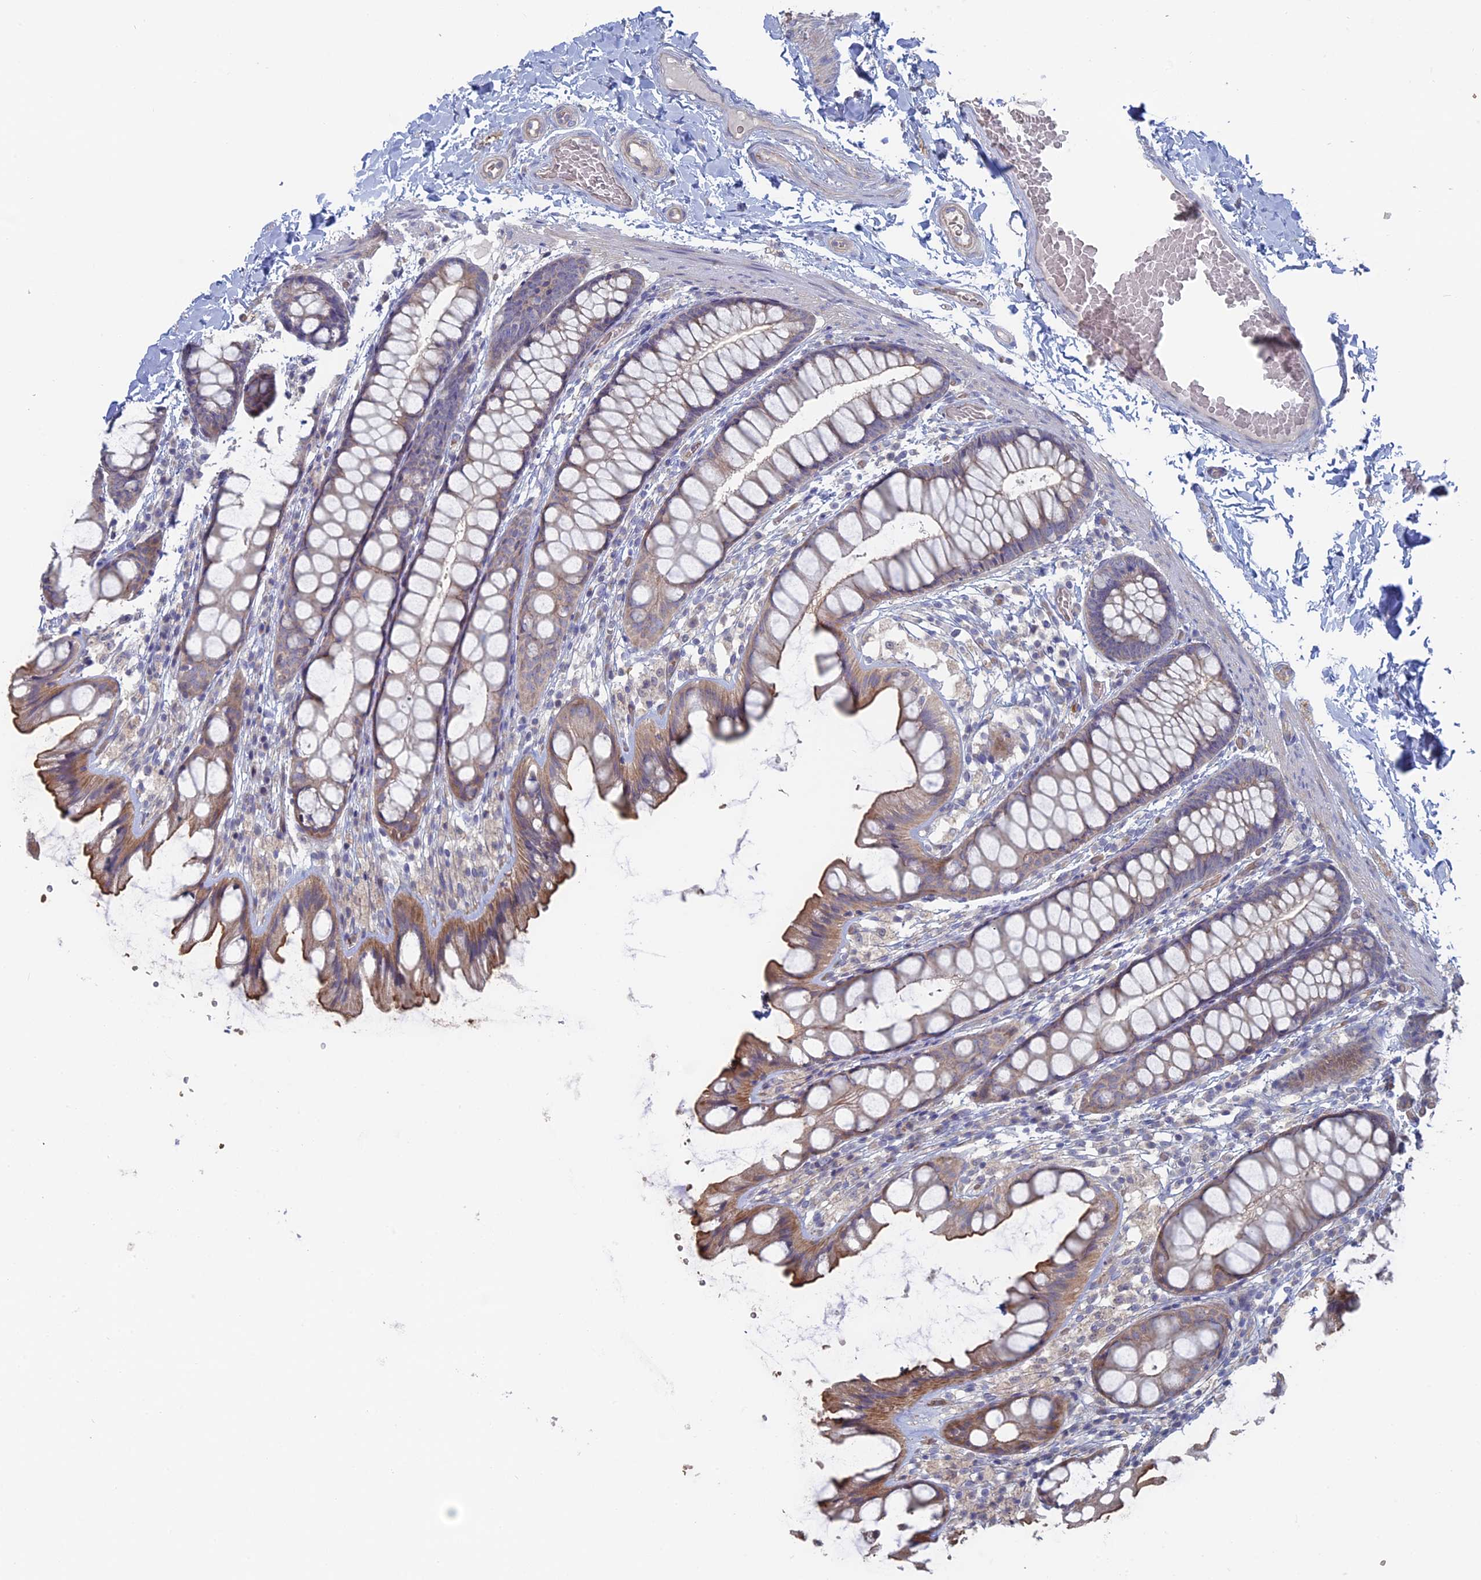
{"staining": {"intensity": "weak", "quantity": ">75%", "location": "cytoplasmic/membranous"}, "tissue": "colon", "cell_type": "Endothelial cells", "image_type": "normal", "snomed": [{"axis": "morphology", "description": "Normal tissue, NOS"}, {"axis": "topography", "description": "Colon"}], "caption": "A micrograph of colon stained for a protein shows weak cytoplasmic/membranous brown staining in endothelial cells. Immunohistochemistry stains the protein of interest in brown and the nuclei are stained blue.", "gene": "TBC1D30", "patient": {"sex": "male", "age": 47}}